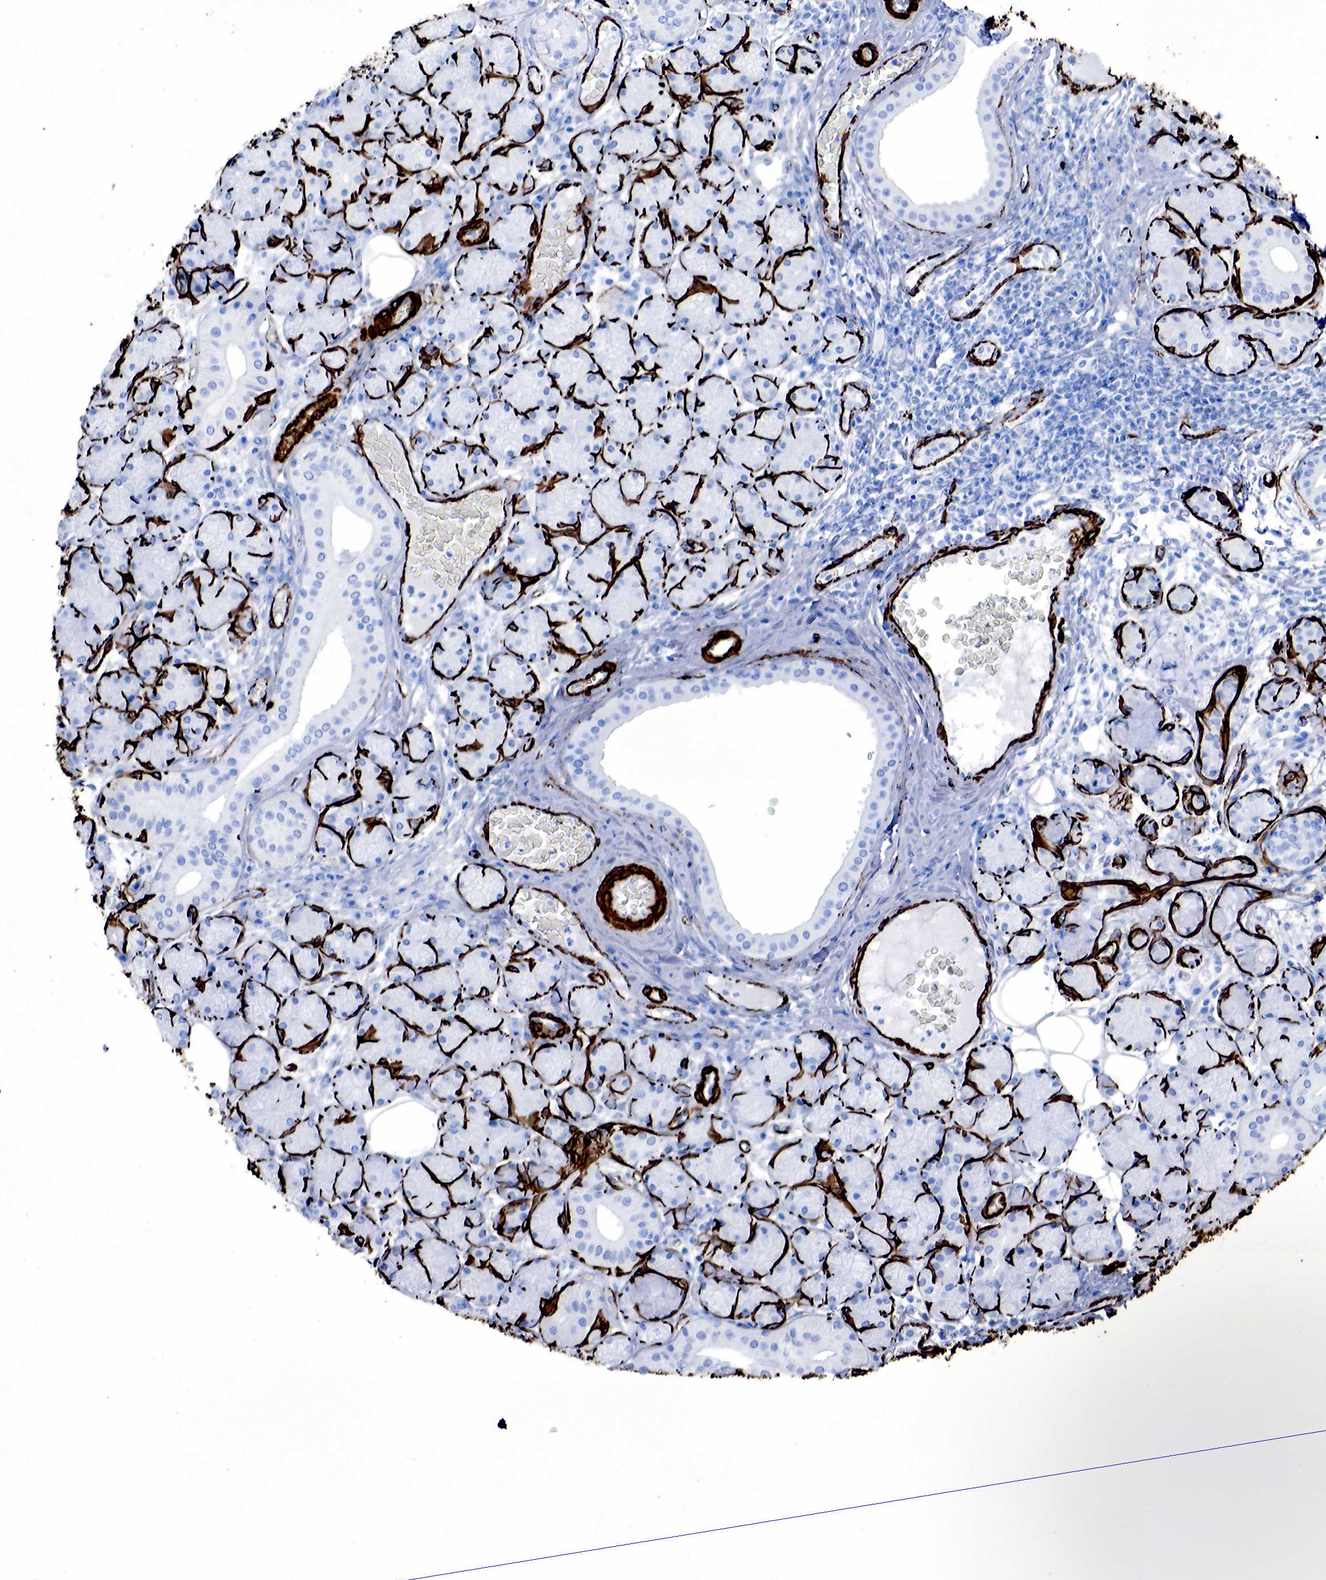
{"staining": {"intensity": "negative", "quantity": "none", "location": "none"}, "tissue": "salivary gland", "cell_type": "Glandular cells", "image_type": "normal", "snomed": [{"axis": "morphology", "description": "Normal tissue, NOS"}, {"axis": "topography", "description": "Salivary gland"}], "caption": "IHC histopathology image of normal salivary gland stained for a protein (brown), which demonstrates no expression in glandular cells.", "gene": "ACTA2", "patient": {"sex": "male", "age": 54}}